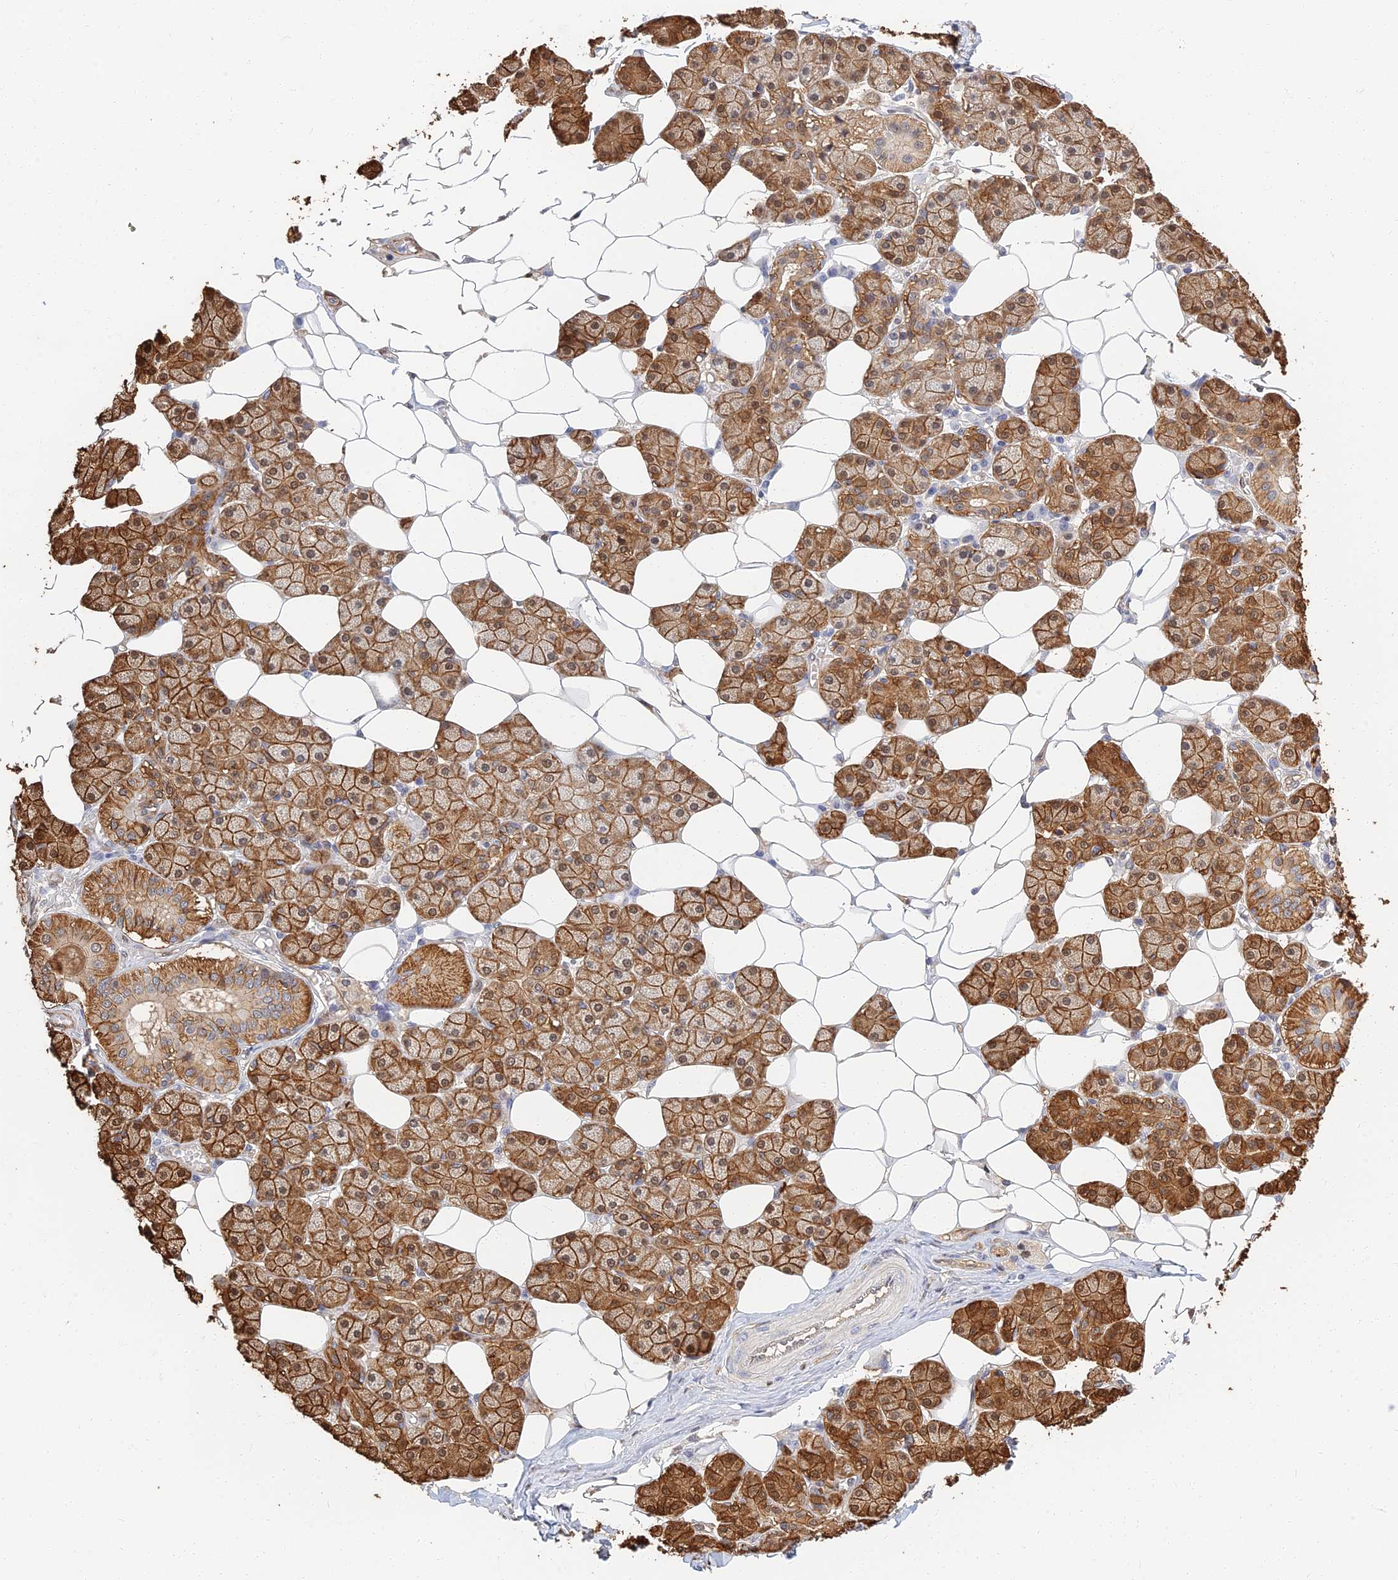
{"staining": {"intensity": "strong", "quantity": ">75%", "location": "cytoplasmic/membranous,nuclear"}, "tissue": "salivary gland", "cell_type": "Glandular cells", "image_type": "normal", "snomed": [{"axis": "morphology", "description": "Normal tissue, NOS"}, {"axis": "topography", "description": "Salivary gland"}], "caption": "IHC staining of normal salivary gland, which displays high levels of strong cytoplasmic/membranous,nuclear staining in approximately >75% of glandular cells indicating strong cytoplasmic/membranous,nuclear protein expression. The staining was performed using DAB (3,3'-diaminobenzidine) (brown) for protein detection and nuclei were counterstained in hematoxylin (blue).", "gene": "LRRN3", "patient": {"sex": "female", "age": 33}}